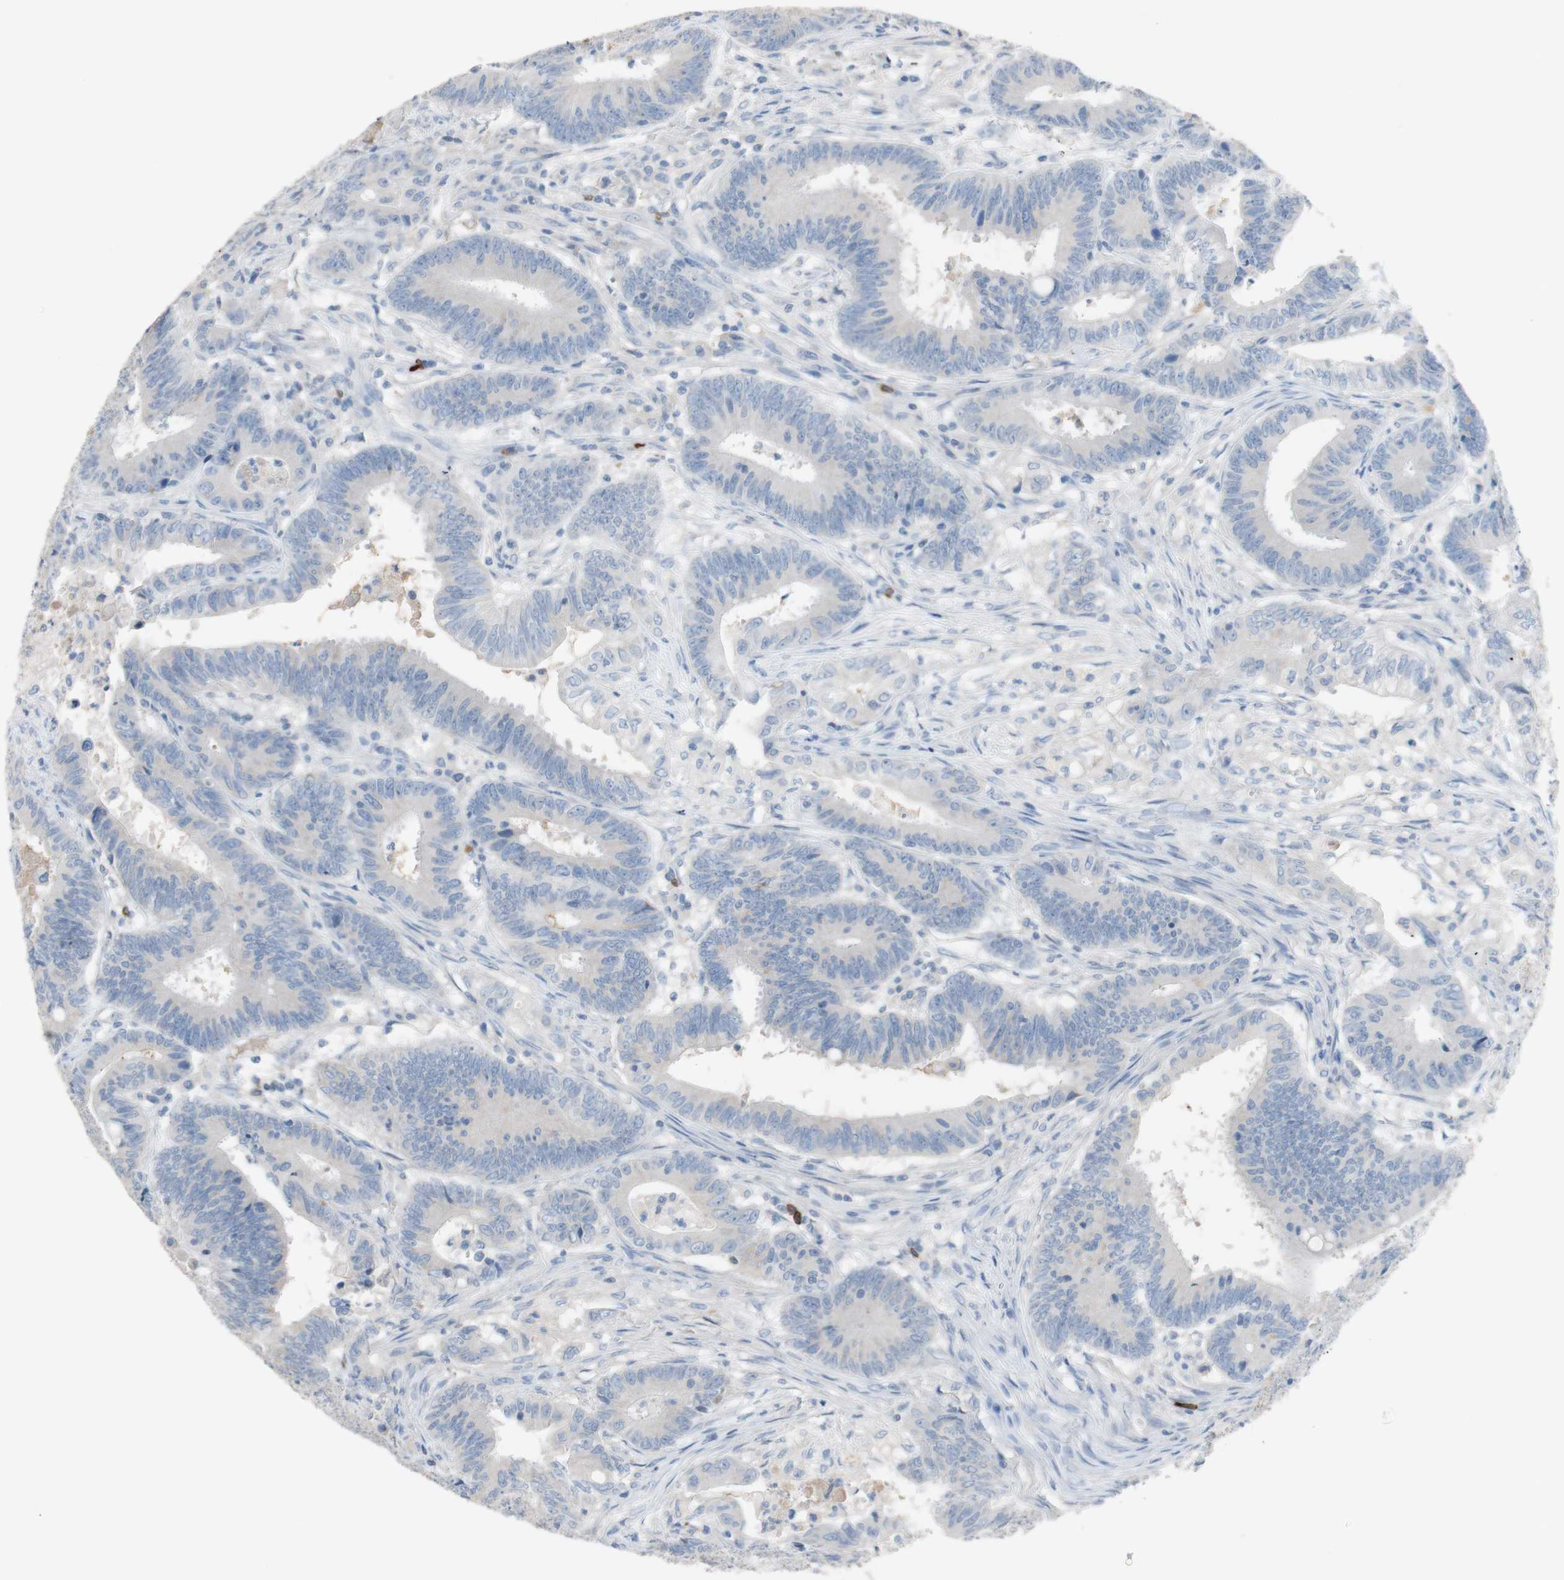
{"staining": {"intensity": "negative", "quantity": "none", "location": "none"}, "tissue": "colorectal cancer", "cell_type": "Tumor cells", "image_type": "cancer", "snomed": [{"axis": "morphology", "description": "Adenocarcinoma, NOS"}, {"axis": "topography", "description": "Colon"}], "caption": "High power microscopy micrograph of an immunohistochemistry (IHC) photomicrograph of colorectal cancer, revealing no significant staining in tumor cells.", "gene": "PACSIN1", "patient": {"sex": "male", "age": 45}}